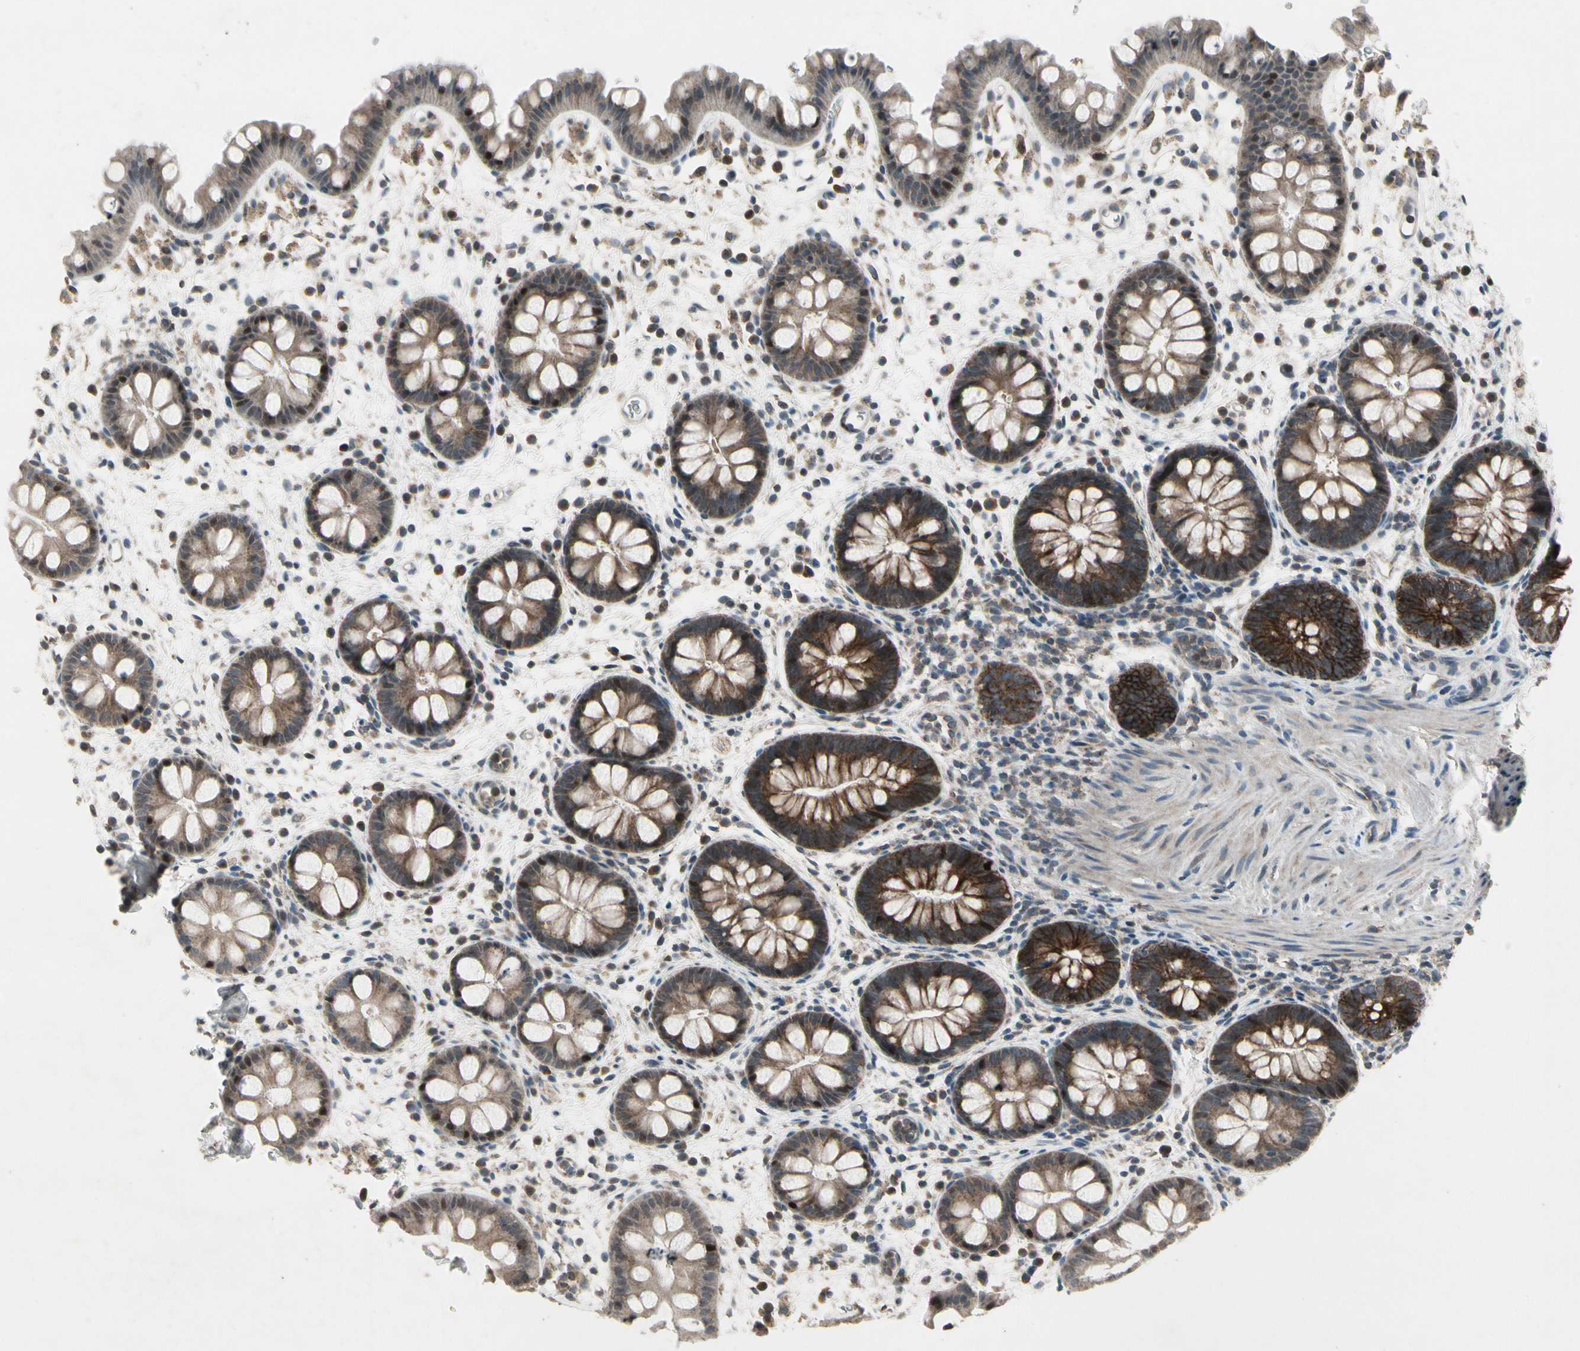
{"staining": {"intensity": "strong", "quantity": ">75%", "location": "cytoplasmic/membranous"}, "tissue": "rectum", "cell_type": "Glandular cells", "image_type": "normal", "snomed": [{"axis": "morphology", "description": "Normal tissue, NOS"}, {"axis": "topography", "description": "Rectum"}], "caption": "This photomicrograph displays unremarkable rectum stained with immunohistochemistry (IHC) to label a protein in brown. The cytoplasmic/membranous of glandular cells show strong positivity for the protein. Nuclei are counter-stained blue.", "gene": "NMI", "patient": {"sex": "female", "age": 24}}